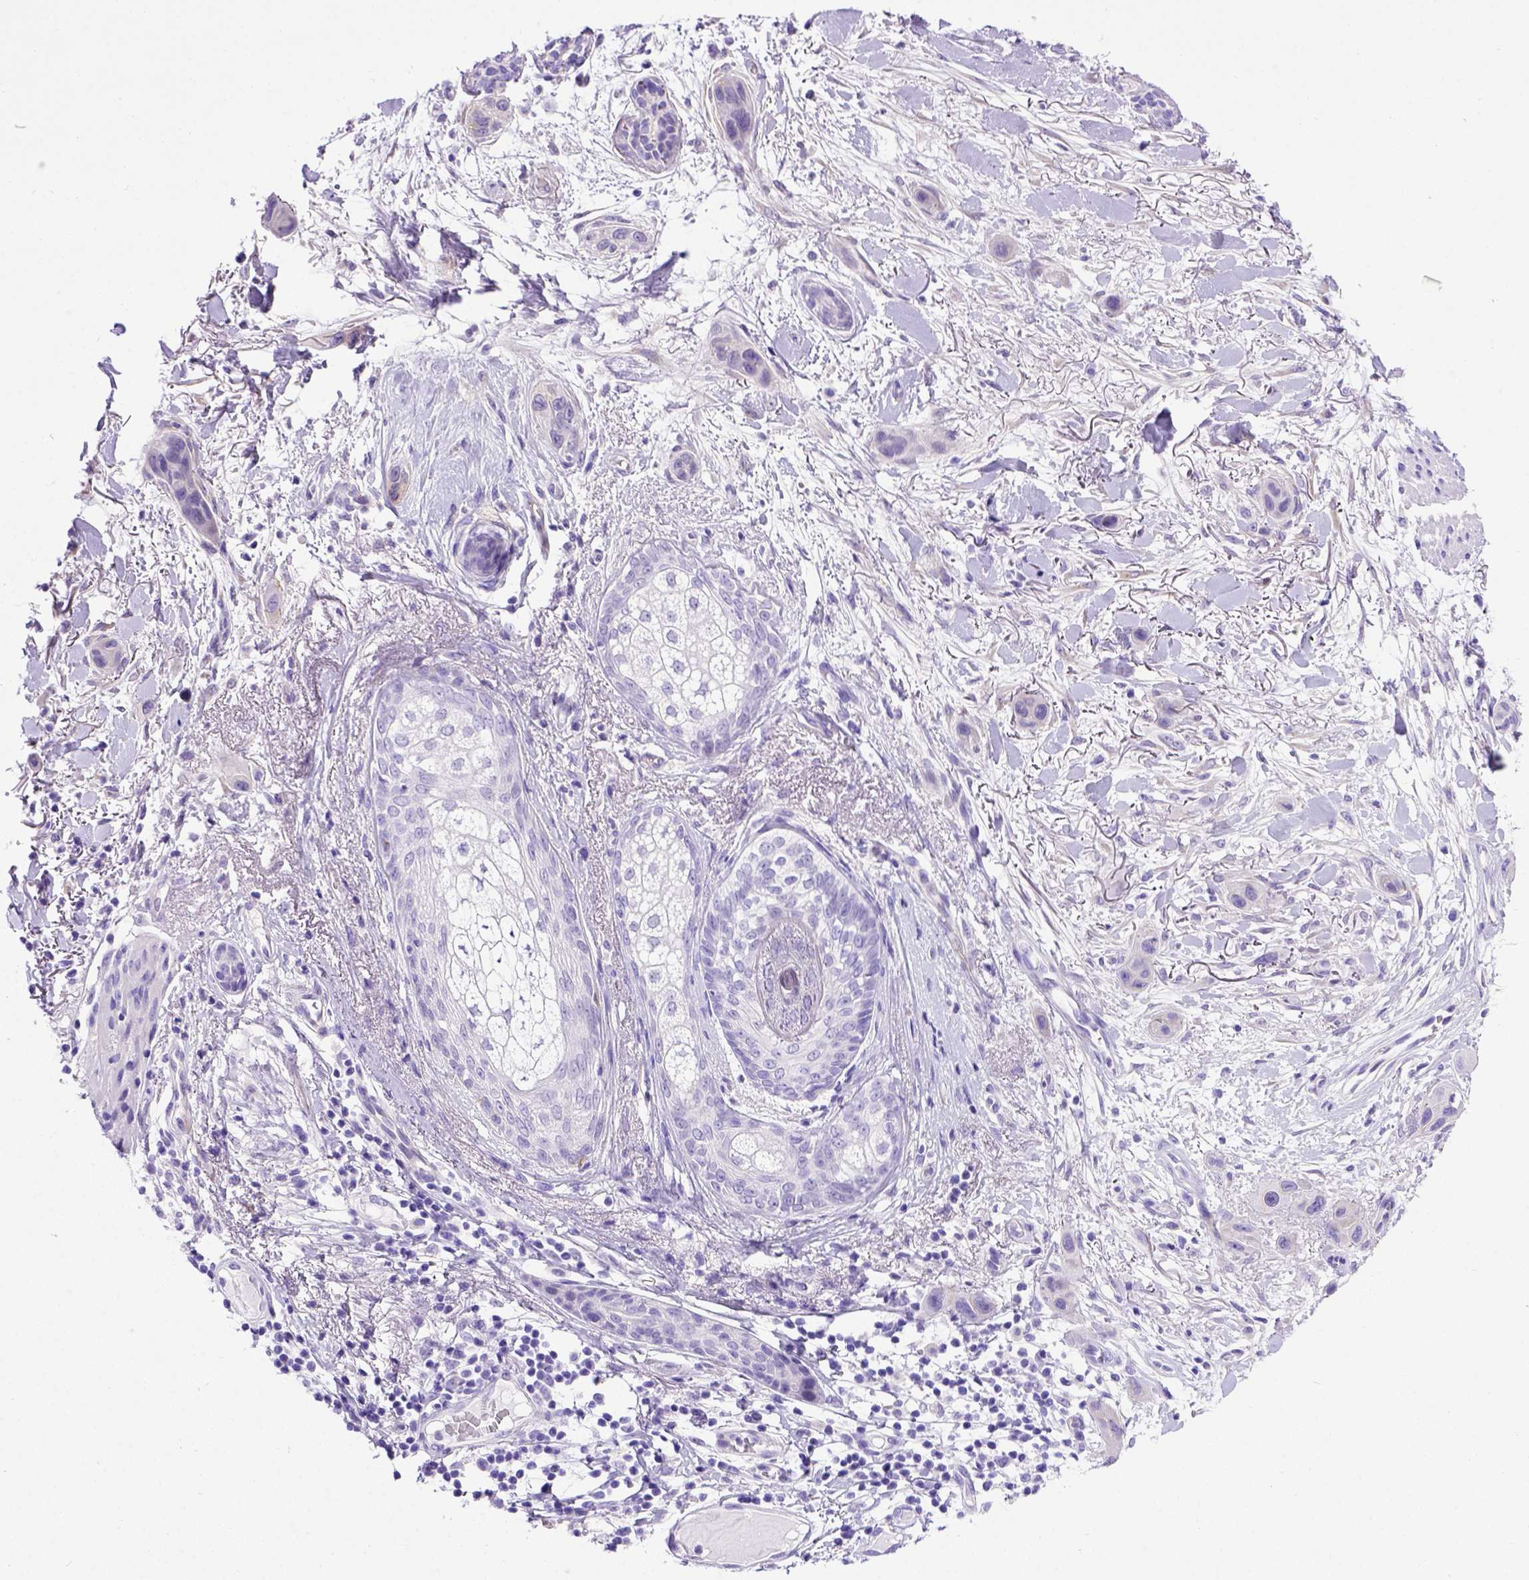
{"staining": {"intensity": "negative", "quantity": "none", "location": "none"}, "tissue": "skin cancer", "cell_type": "Tumor cells", "image_type": "cancer", "snomed": [{"axis": "morphology", "description": "Squamous cell carcinoma, NOS"}, {"axis": "topography", "description": "Skin"}], "caption": "IHC photomicrograph of neoplastic tissue: skin cancer stained with DAB (3,3'-diaminobenzidine) reveals no significant protein expression in tumor cells.", "gene": "ADAM12", "patient": {"sex": "male", "age": 79}}